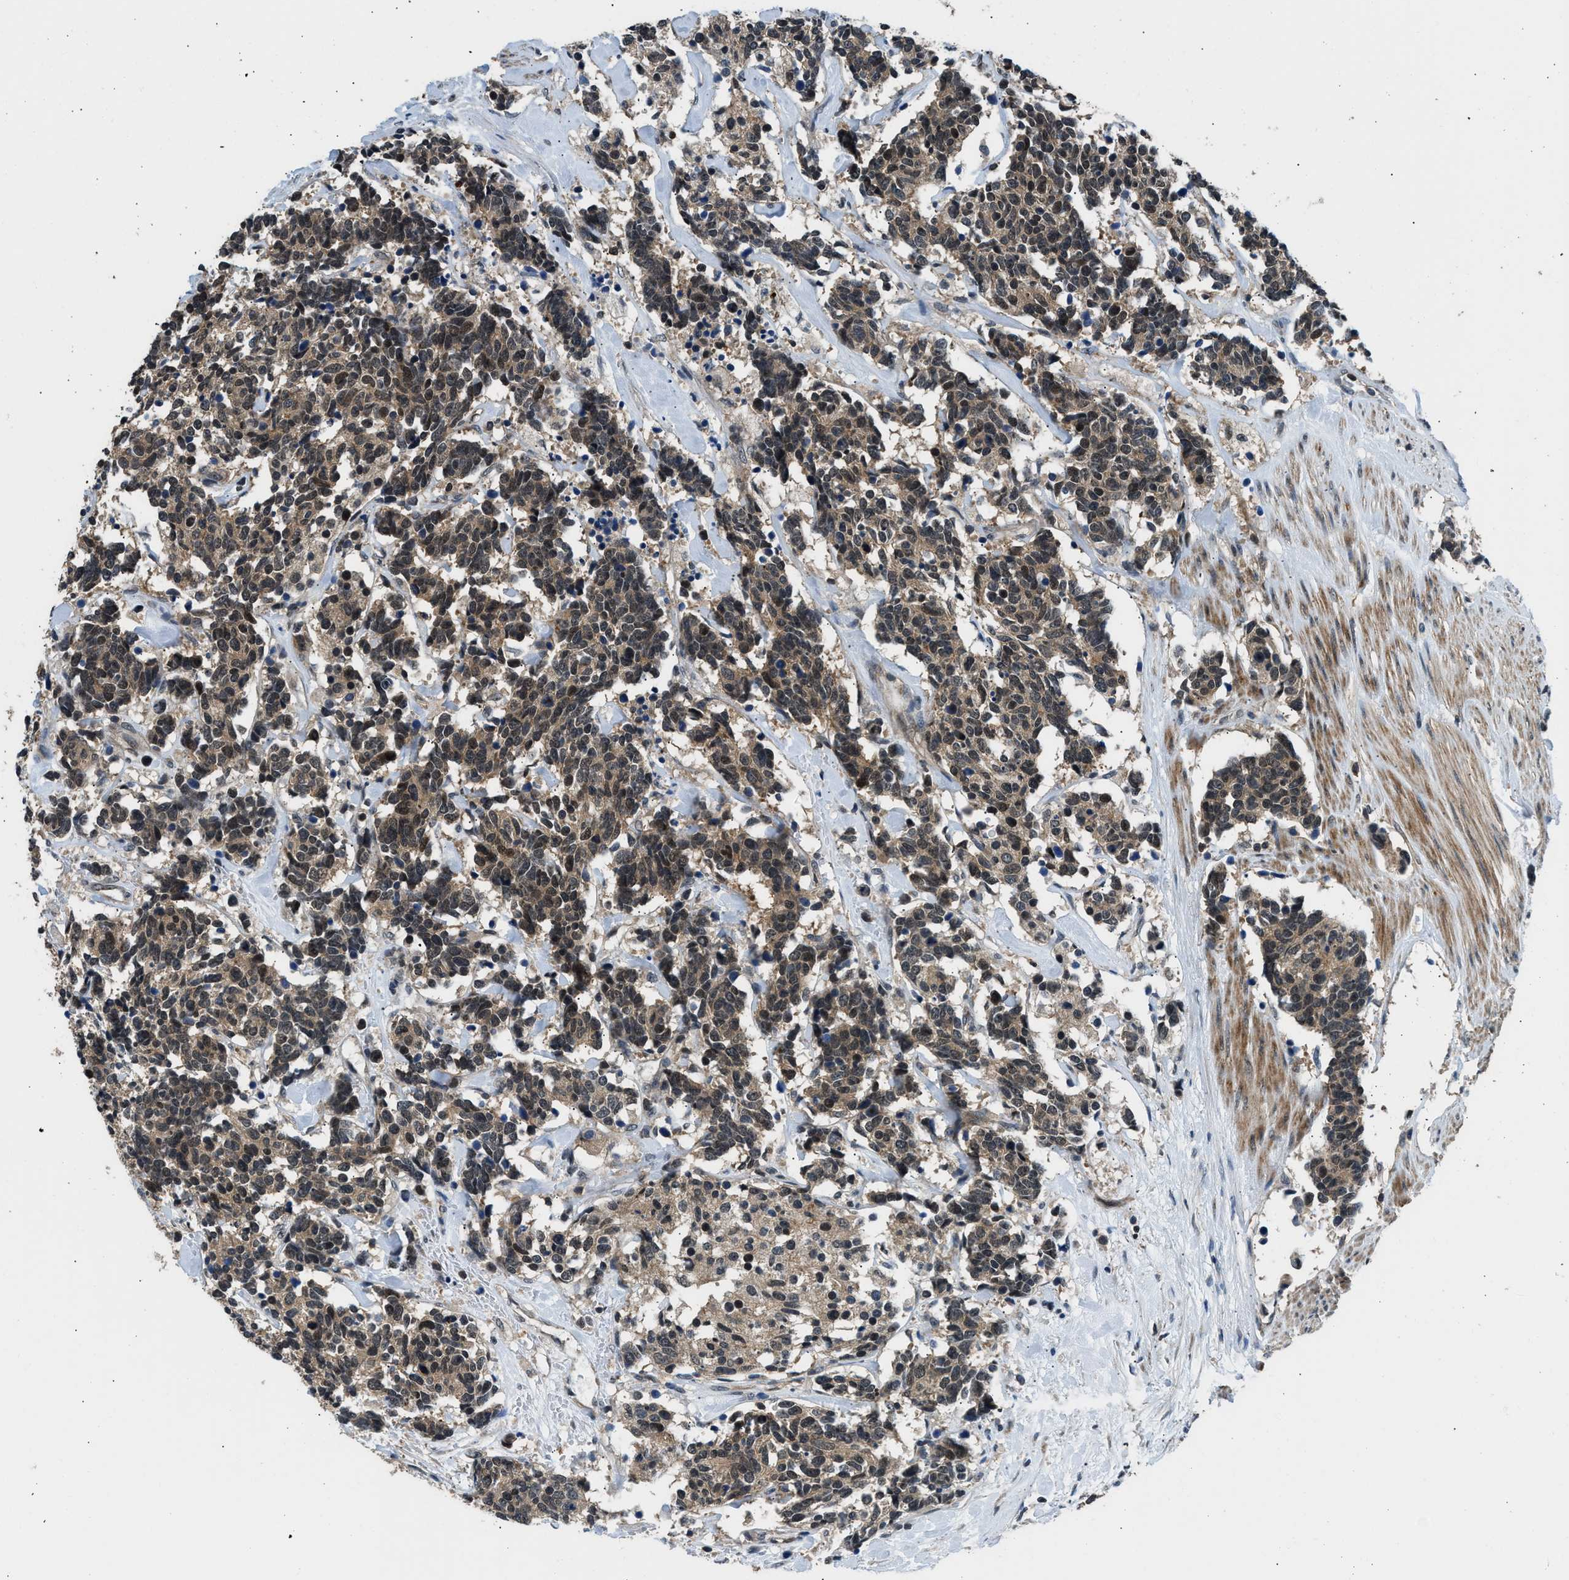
{"staining": {"intensity": "moderate", "quantity": ">75%", "location": "cytoplasmic/membranous,nuclear"}, "tissue": "carcinoid", "cell_type": "Tumor cells", "image_type": "cancer", "snomed": [{"axis": "morphology", "description": "Carcinoma, NOS"}, {"axis": "morphology", "description": "Carcinoid, malignant, NOS"}, {"axis": "topography", "description": "Urinary bladder"}], "caption": "An immunohistochemistry (IHC) image of neoplastic tissue is shown. Protein staining in brown highlights moderate cytoplasmic/membranous and nuclear positivity in carcinoid within tumor cells.", "gene": "MTMR1", "patient": {"sex": "male", "age": 57}}